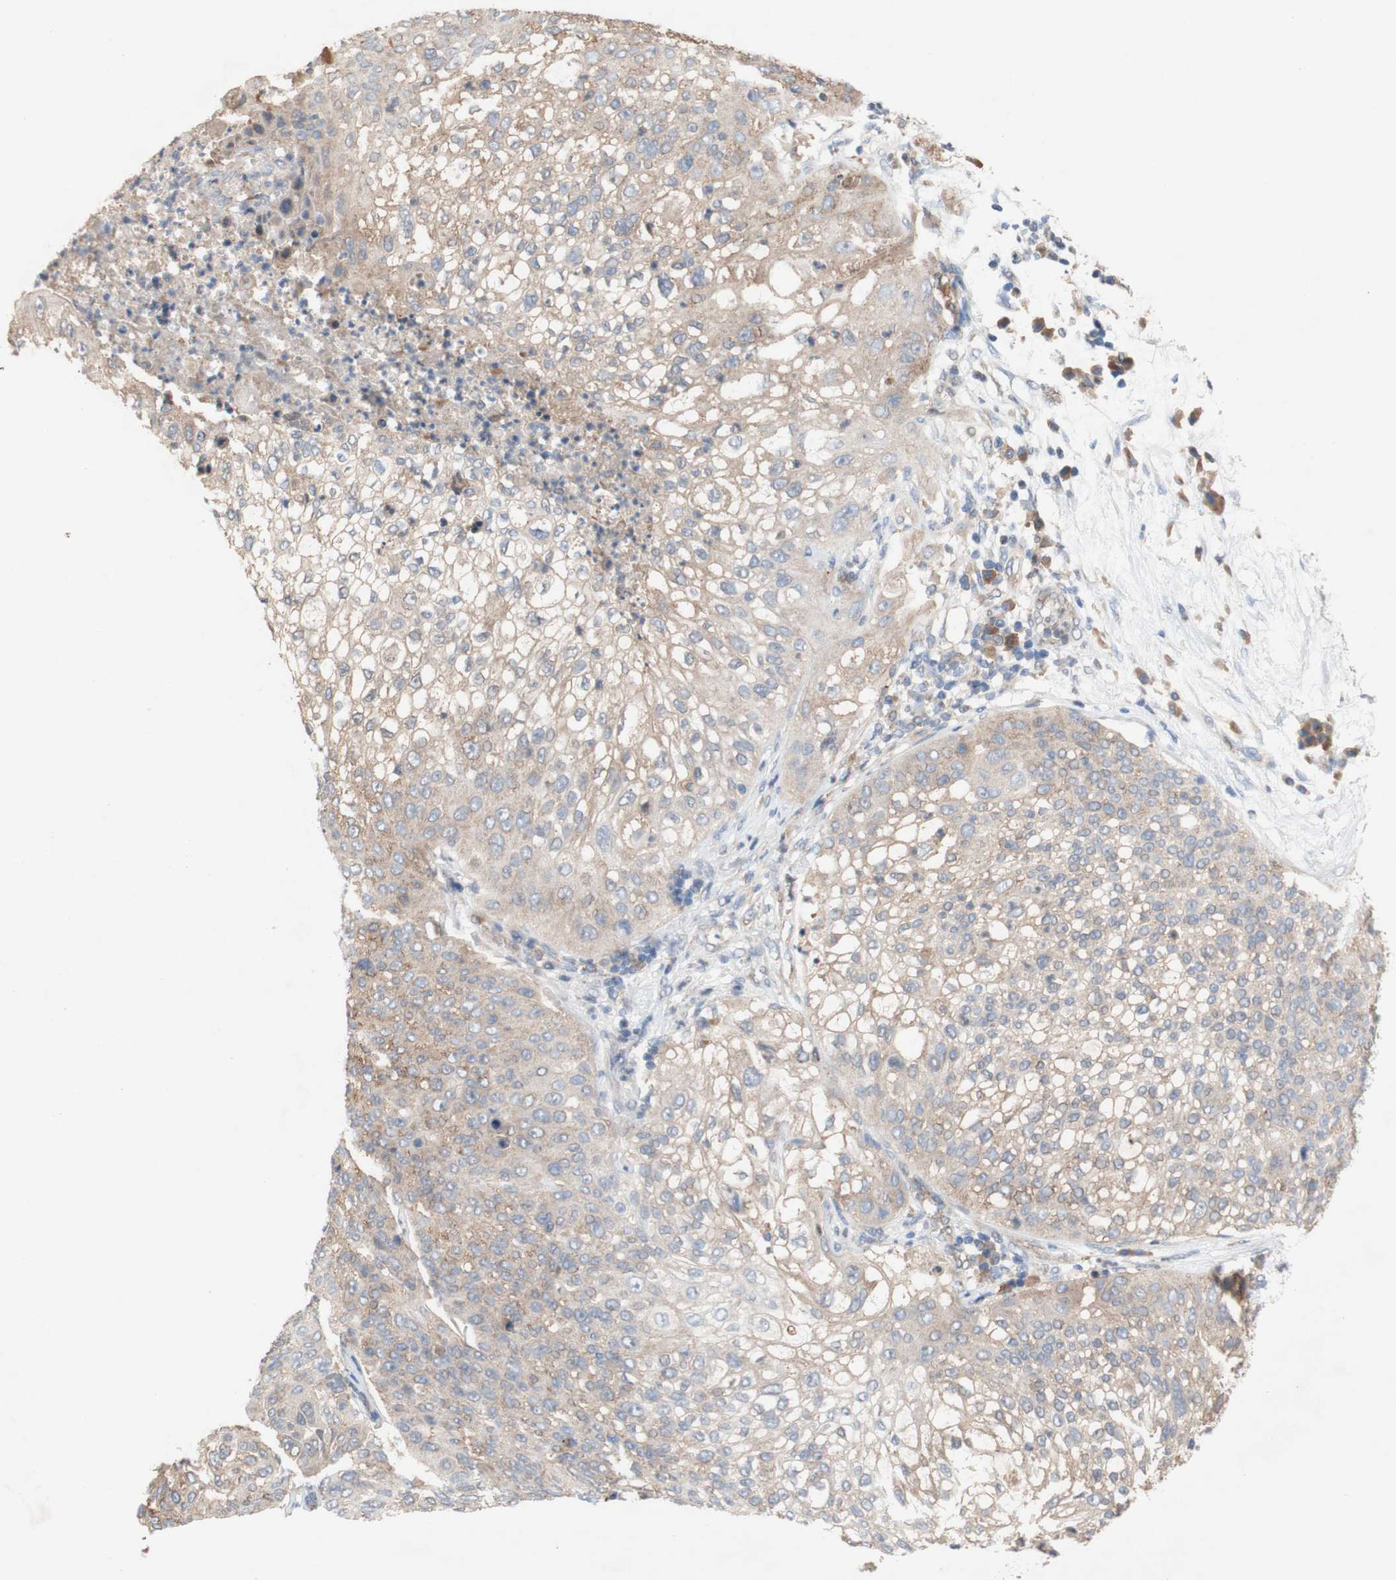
{"staining": {"intensity": "moderate", "quantity": ">75%", "location": "cytoplasmic/membranous"}, "tissue": "lung cancer", "cell_type": "Tumor cells", "image_type": "cancer", "snomed": [{"axis": "morphology", "description": "Inflammation, NOS"}, {"axis": "morphology", "description": "Squamous cell carcinoma, NOS"}, {"axis": "topography", "description": "Lymph node"}, {"axis": "topography", "description": "Soft tissue"}, {"axis": "topography", "description": "Lung"}], "caption": "Protein staining of lung cancer tissue shows moderate cytoplasmic/membranous expression in approximately >75% of tumor cells. Using DAB (brown) and hematoxylin (blue) stains, captured at high magnification using brightfield microscopy.", "gene": "PDGFB", "patient": {"sex": "male", "age": 66}}